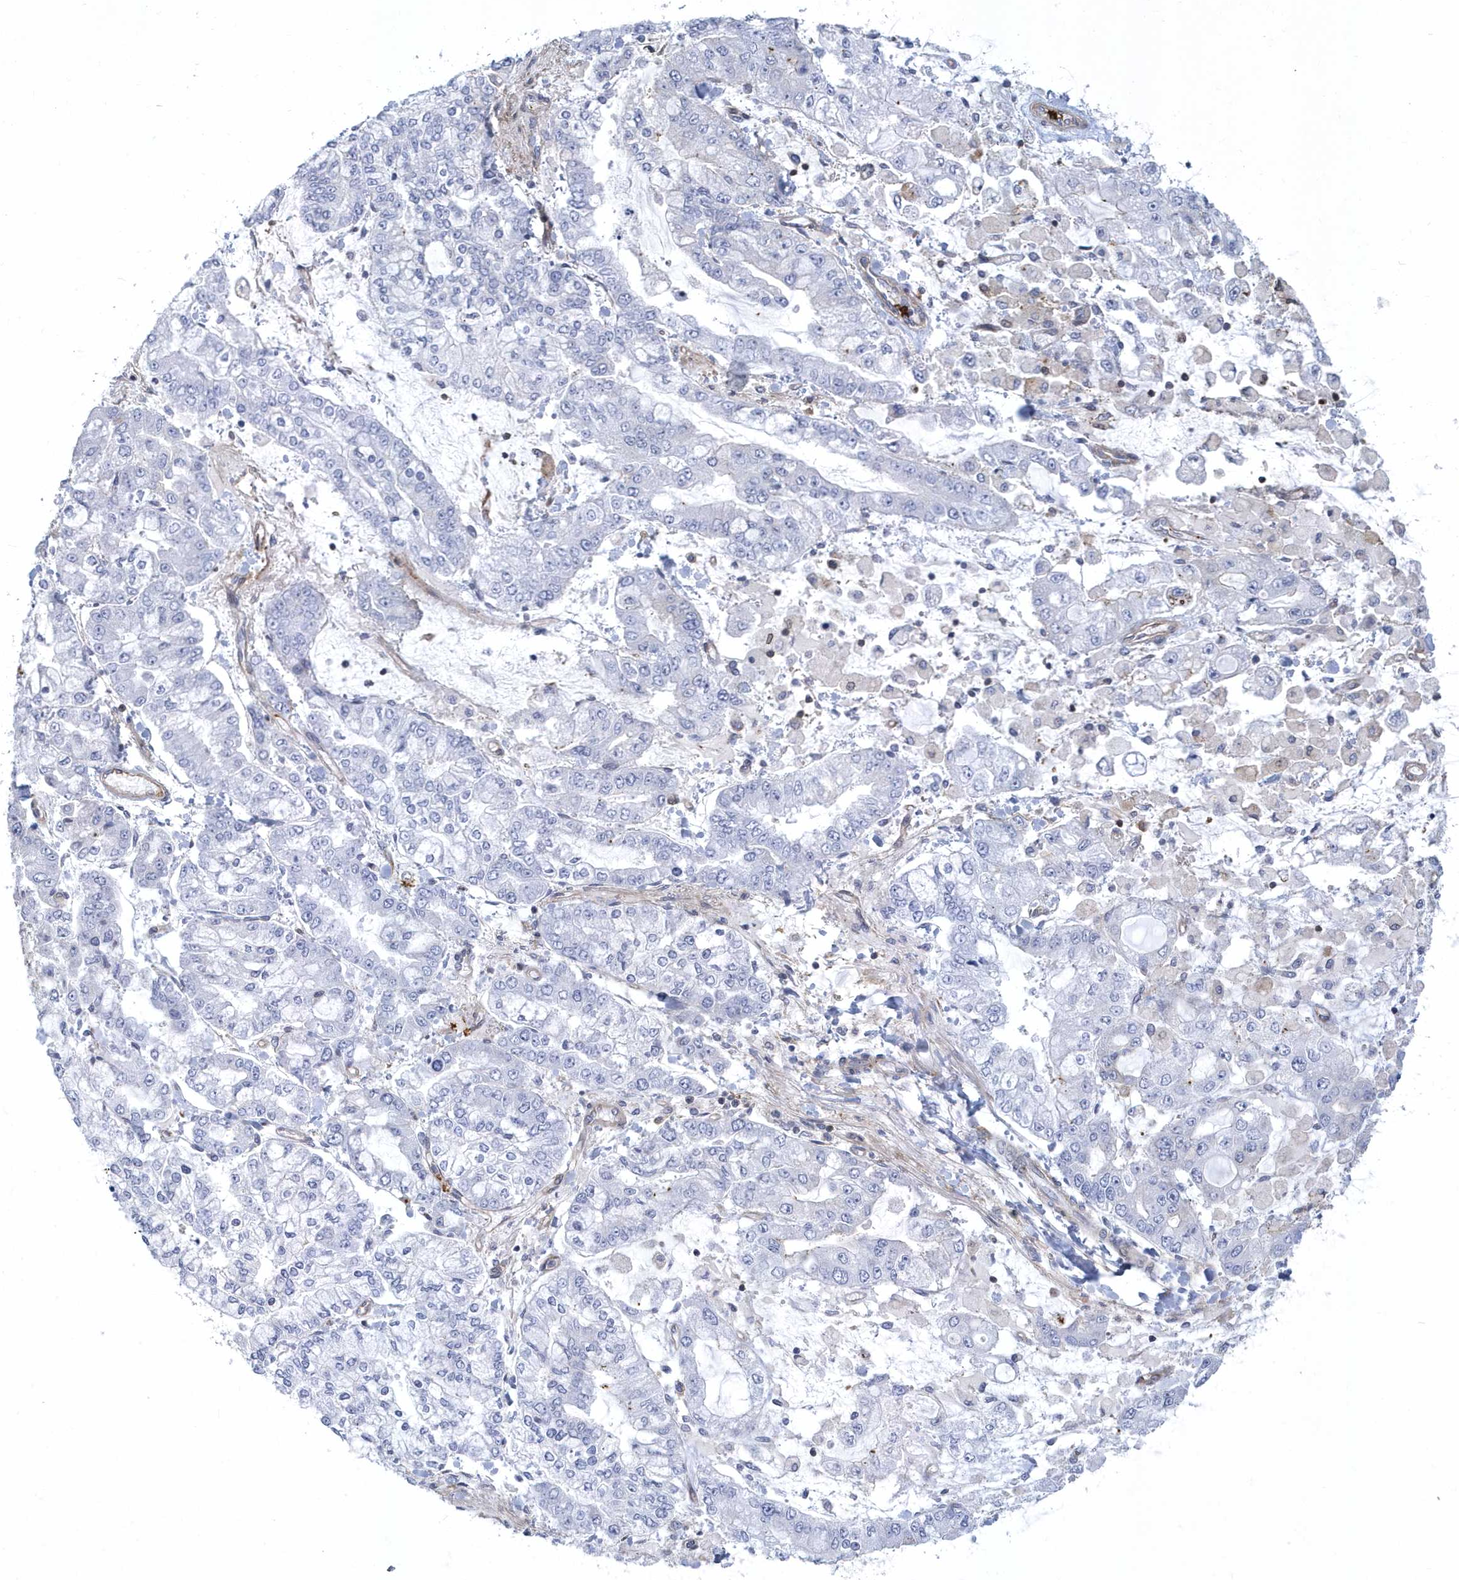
{"staining": {"intensity": "negative", "quantity": "none", "location": "none"}, "tissue": "stomach cancer", "cell_type": "Tumor cells", "image_type": "cancer", "snomed": [{"axis": "morphology", "description": "Normal tissue, NOS"}, {"axis": "morphology", "description": "Adenocarcinoma, NOS"}, {"axis": "topography", "description": "Stomach, upper"}, {"axis": "topography", "description": "Stomach"}], "caption": "The photomicrograph reveals no staining of tumor cells in adenocarcinoma (stomach). Brightfield microscopy of immunohistochemistry (IHC) stained with DAB (3,3'-diaminobenzidine) (brown) and hematoxylin (blue), captured at high magnification.", "gene": "ARAP2", "patient": {"sex": "male", "age": 76}}